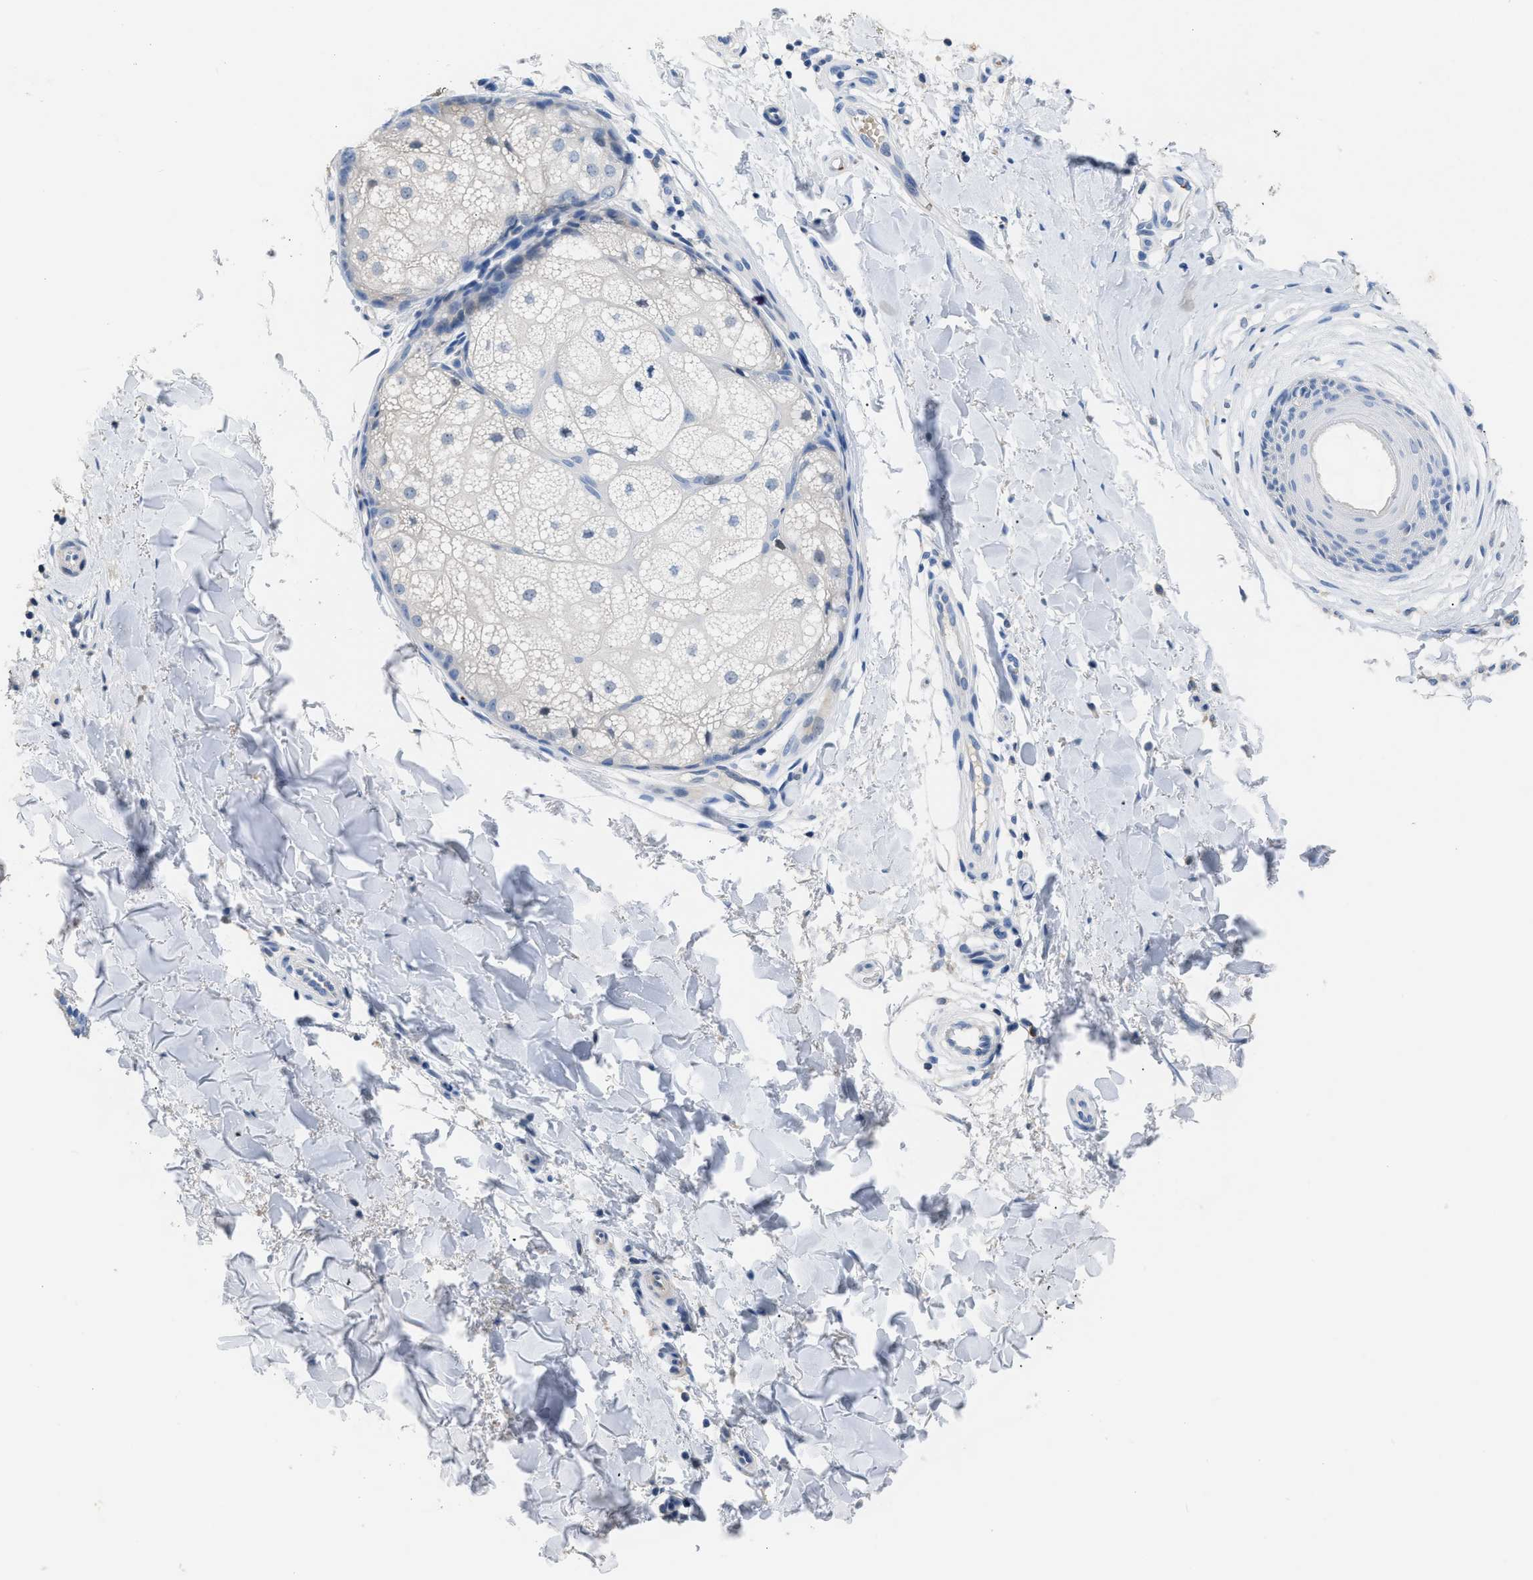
{"staining": {"intensity": "negative", "quantity": "none", "location": "none"}, "tissue": "skin", "cell_type": "Fibroblasts", "image_type": "normal", "snomed": [{"axis": "morphology", "description": "Normal tissue, NOS"}, {"axis": "morphology", "description": "Malignant melanoma, Metastatic site"}, {"axis": "topography", "description": "Skin"}], "caption": "DAB (3,3'-diaminobenzidine) immunohistochemical staining of unremarkable skin demonstrates no significant positivity in fibroblasts.", "gene": "FGF18", "patient": {"sex": "male", "age": 41}}